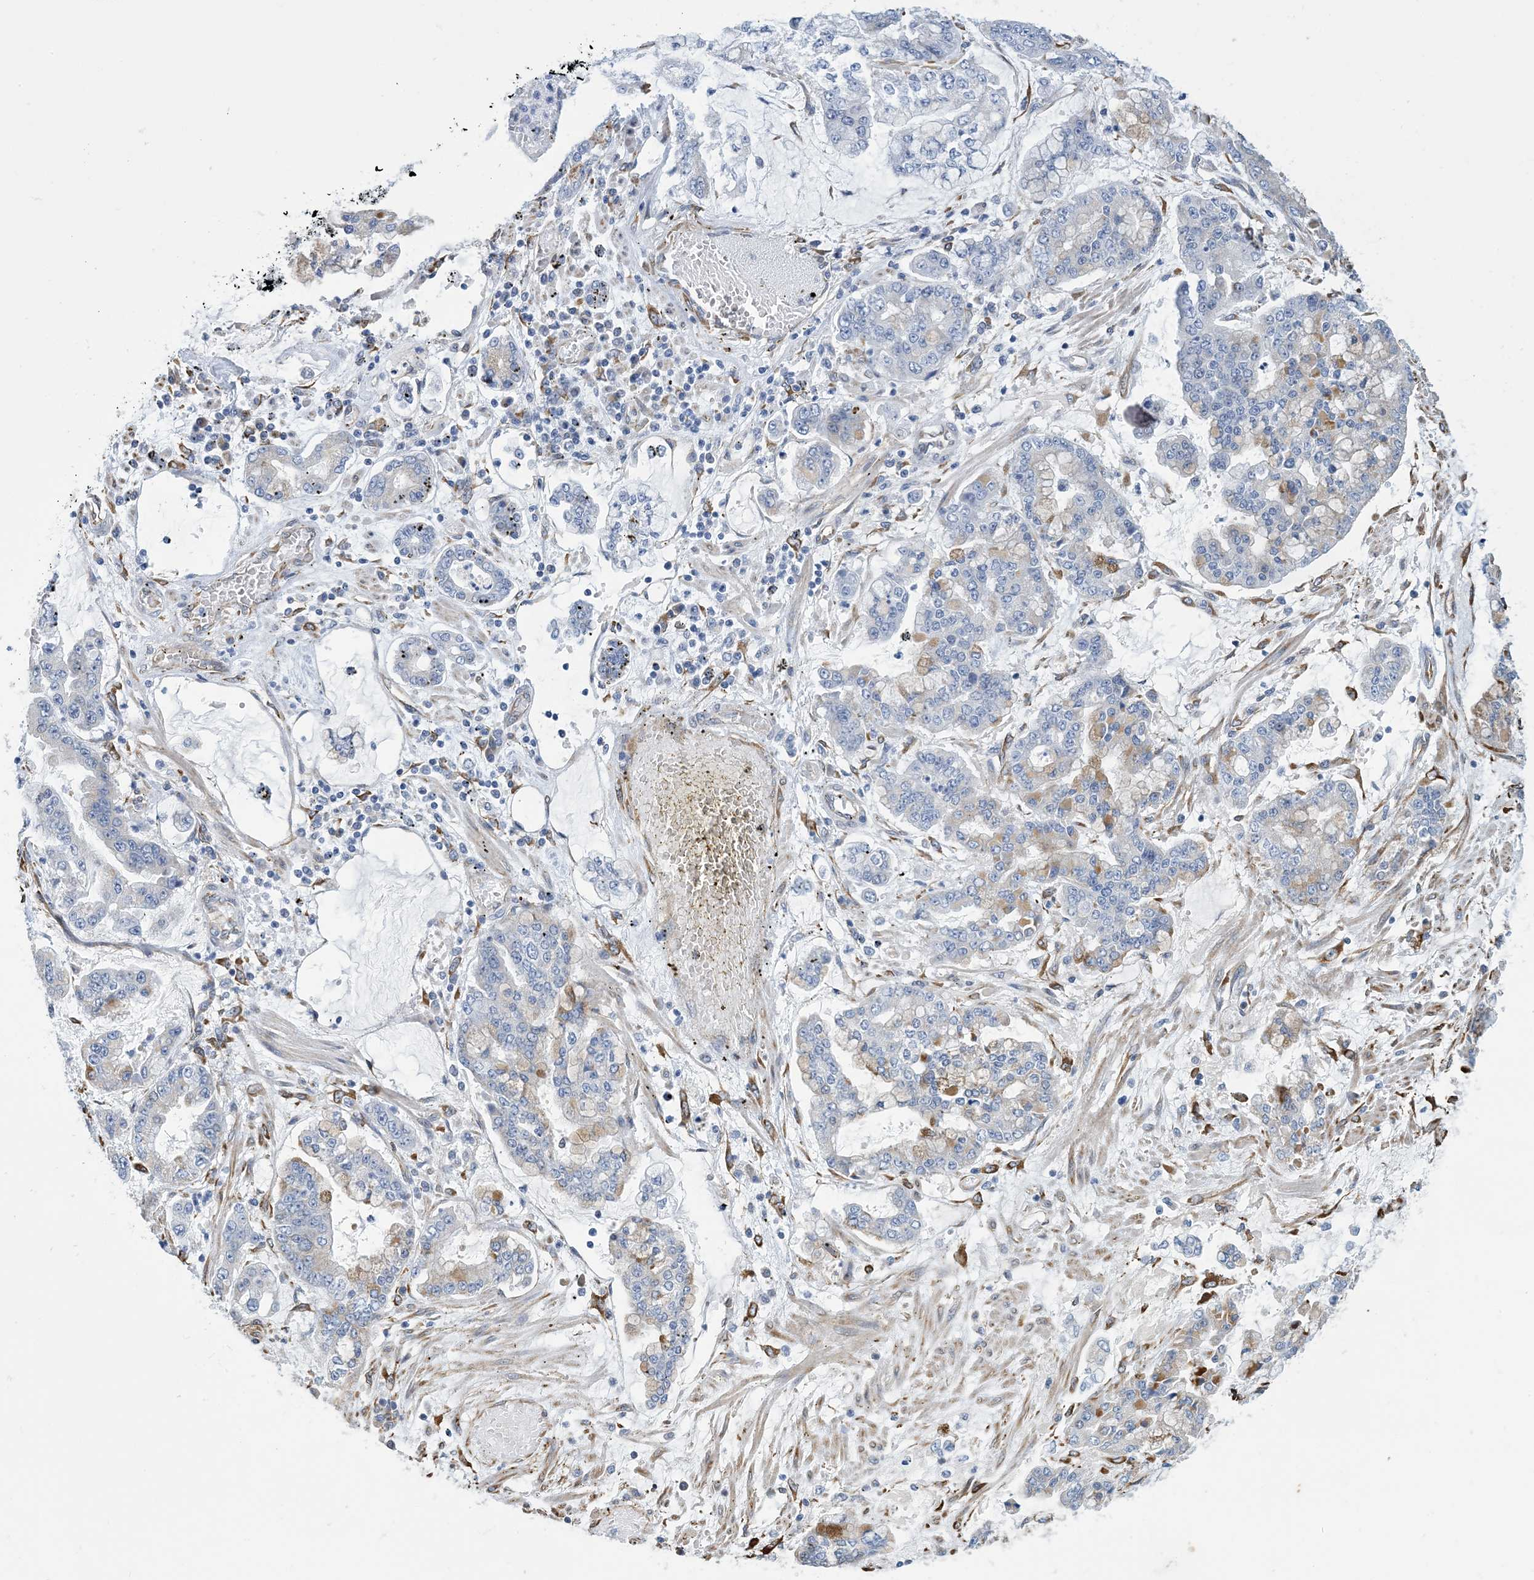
{"staining": {"intensity": "negative", "quantity": "none", "location": "none"}, "tissue": "stomach cancer", "cell_type": "Tumor cells", "image_type": "cancer", "snomed": [{"axis": "morphology", "description": "Normal tissue, NOS"}, {"axis": "morphology", "description": "Adenocarcinoma, NOS"}, {"axis": "topography", "description": "Stomach, upper"}, {"axis": "topography", "description": "Stomach"}], "caption": "High power microscopy image of an immunohistochemistry histopathology image of stomach adenocarcinoma, revealing no significant positivity in tumor cells.", "gene": "CCDC14", "patient": {"sex": "male", "age": 76}}